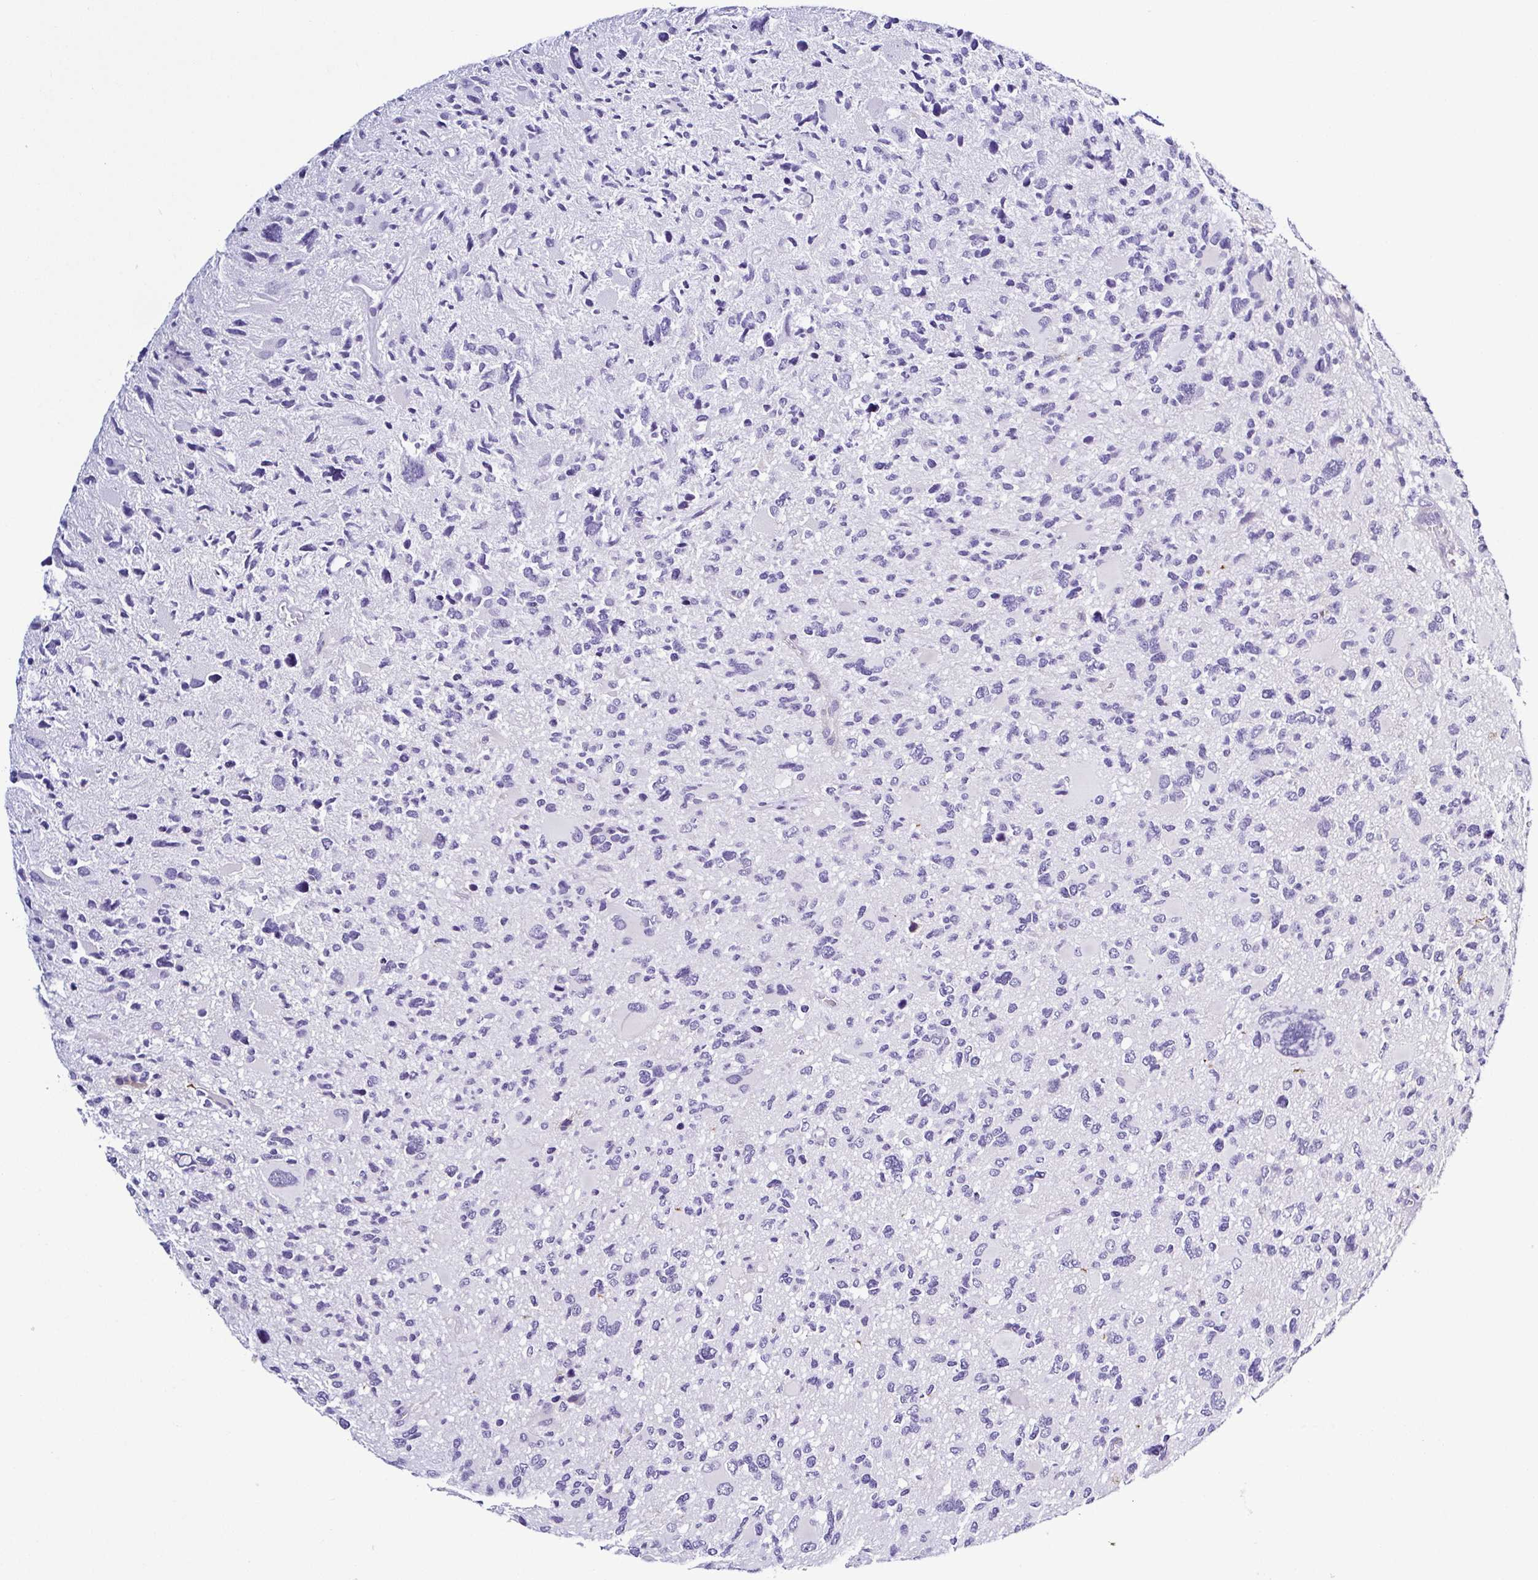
{"staining": {"intensity": "negative", "quantity": "none", "location": "none"}, "tissue": "glioma", "cell_type": "Tumor cells", "image_type": "cancer", "snomed": [{"axis": "morphology", "description": "Glioma, malignant, High grade"}, {"axis": "topography", "description": "Brain"}], "caption": "A high-resolution photomicrograph shows immunohistochemistry staining of glioma, which displays no significant positivity in tumor cells.", "gene": "TNNT2", "patient": {"sex": "female", "age": 11}}